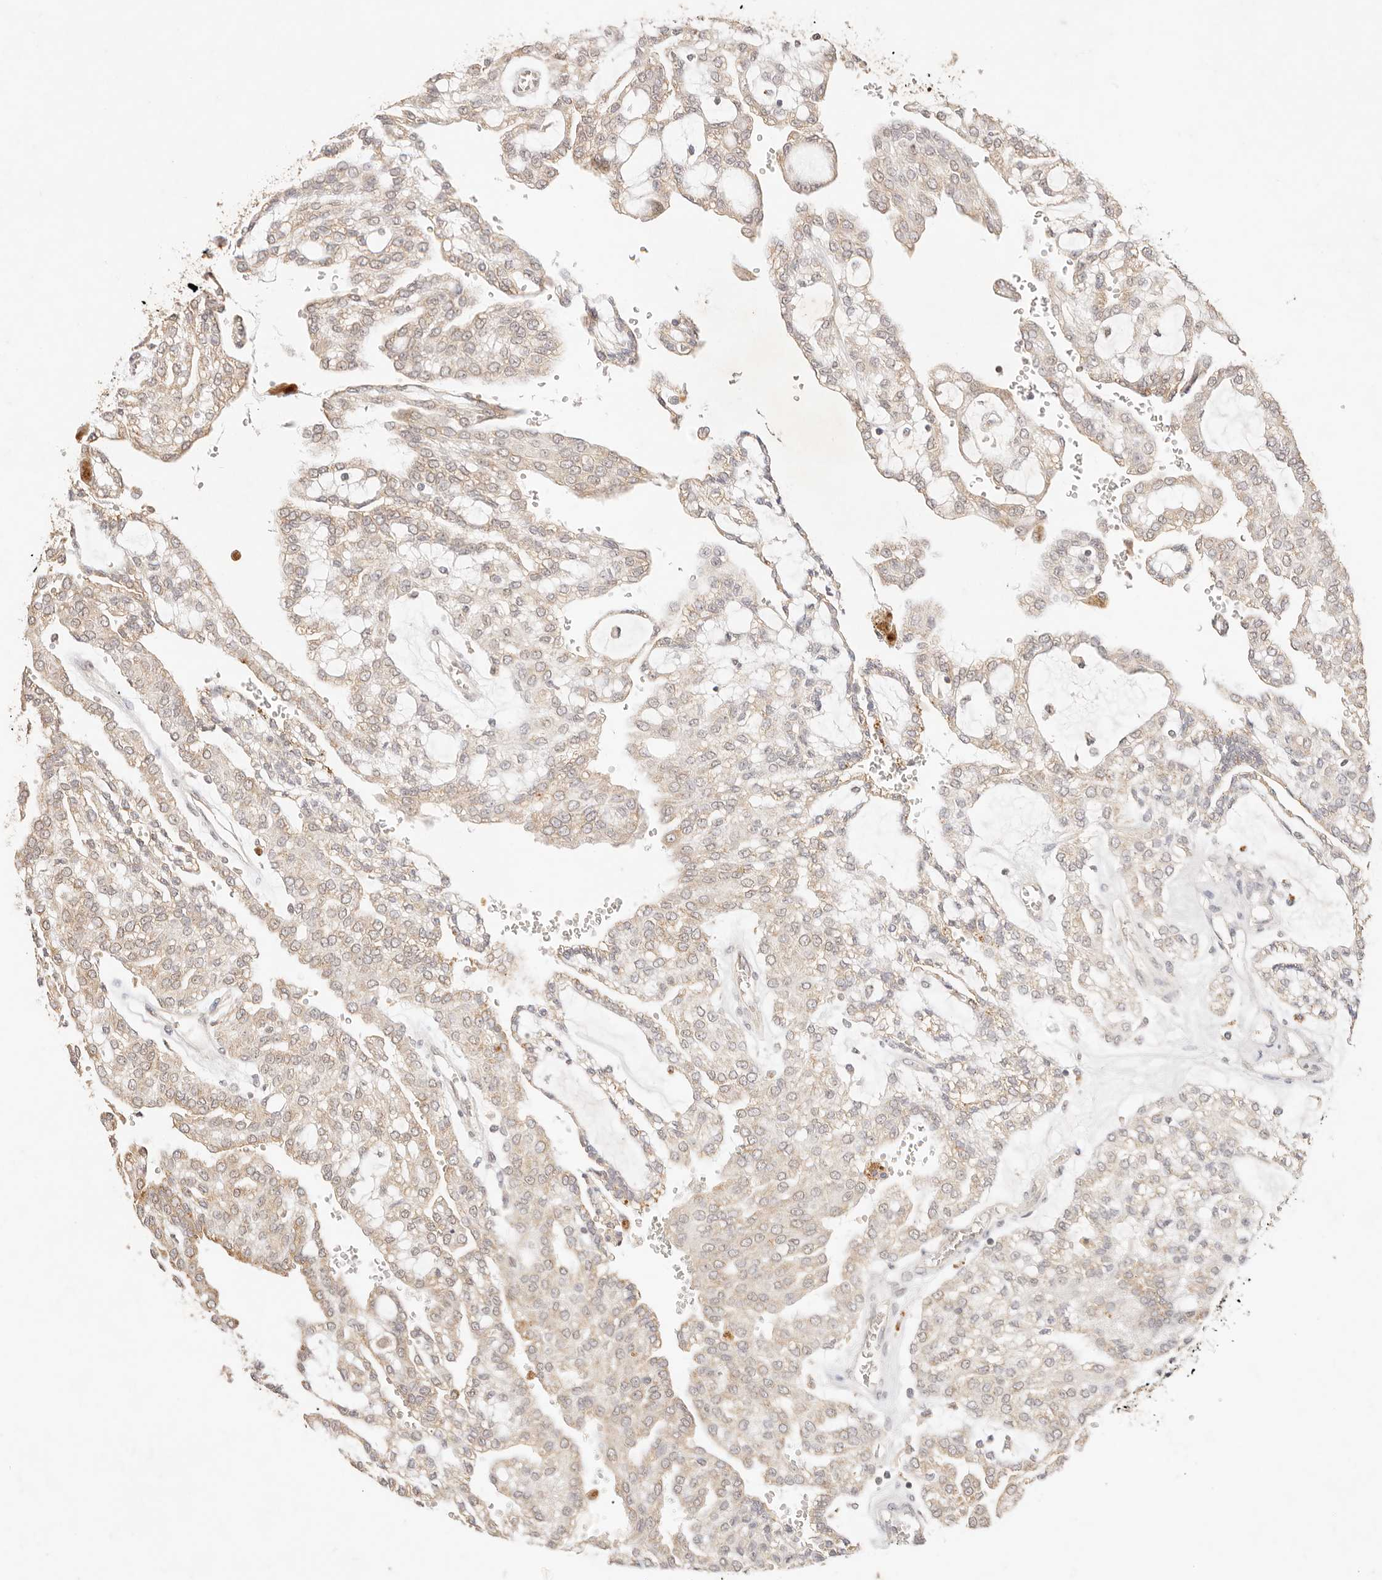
{"staining": {"intensity": "weak", "quantity": ">75%", "location": "cytoplasmic/membranous"}, "tissue": "renal cancer", "cell_type": "Tumor cells", "image_type": "cancer", "snomed": [{"axis": "morphology", "description": "Adenocarcinoma, NOS"}, {"axis": "topography", "description": "Kidney"}], "caption": "Weak cytoplasmic/membranous protein expression is appreciated in approximately >75% of tumor cells in renal cancer (adenocarcinoma).", "gene": "TRIM11", "patient": {"sex": "male", "age": 63}}